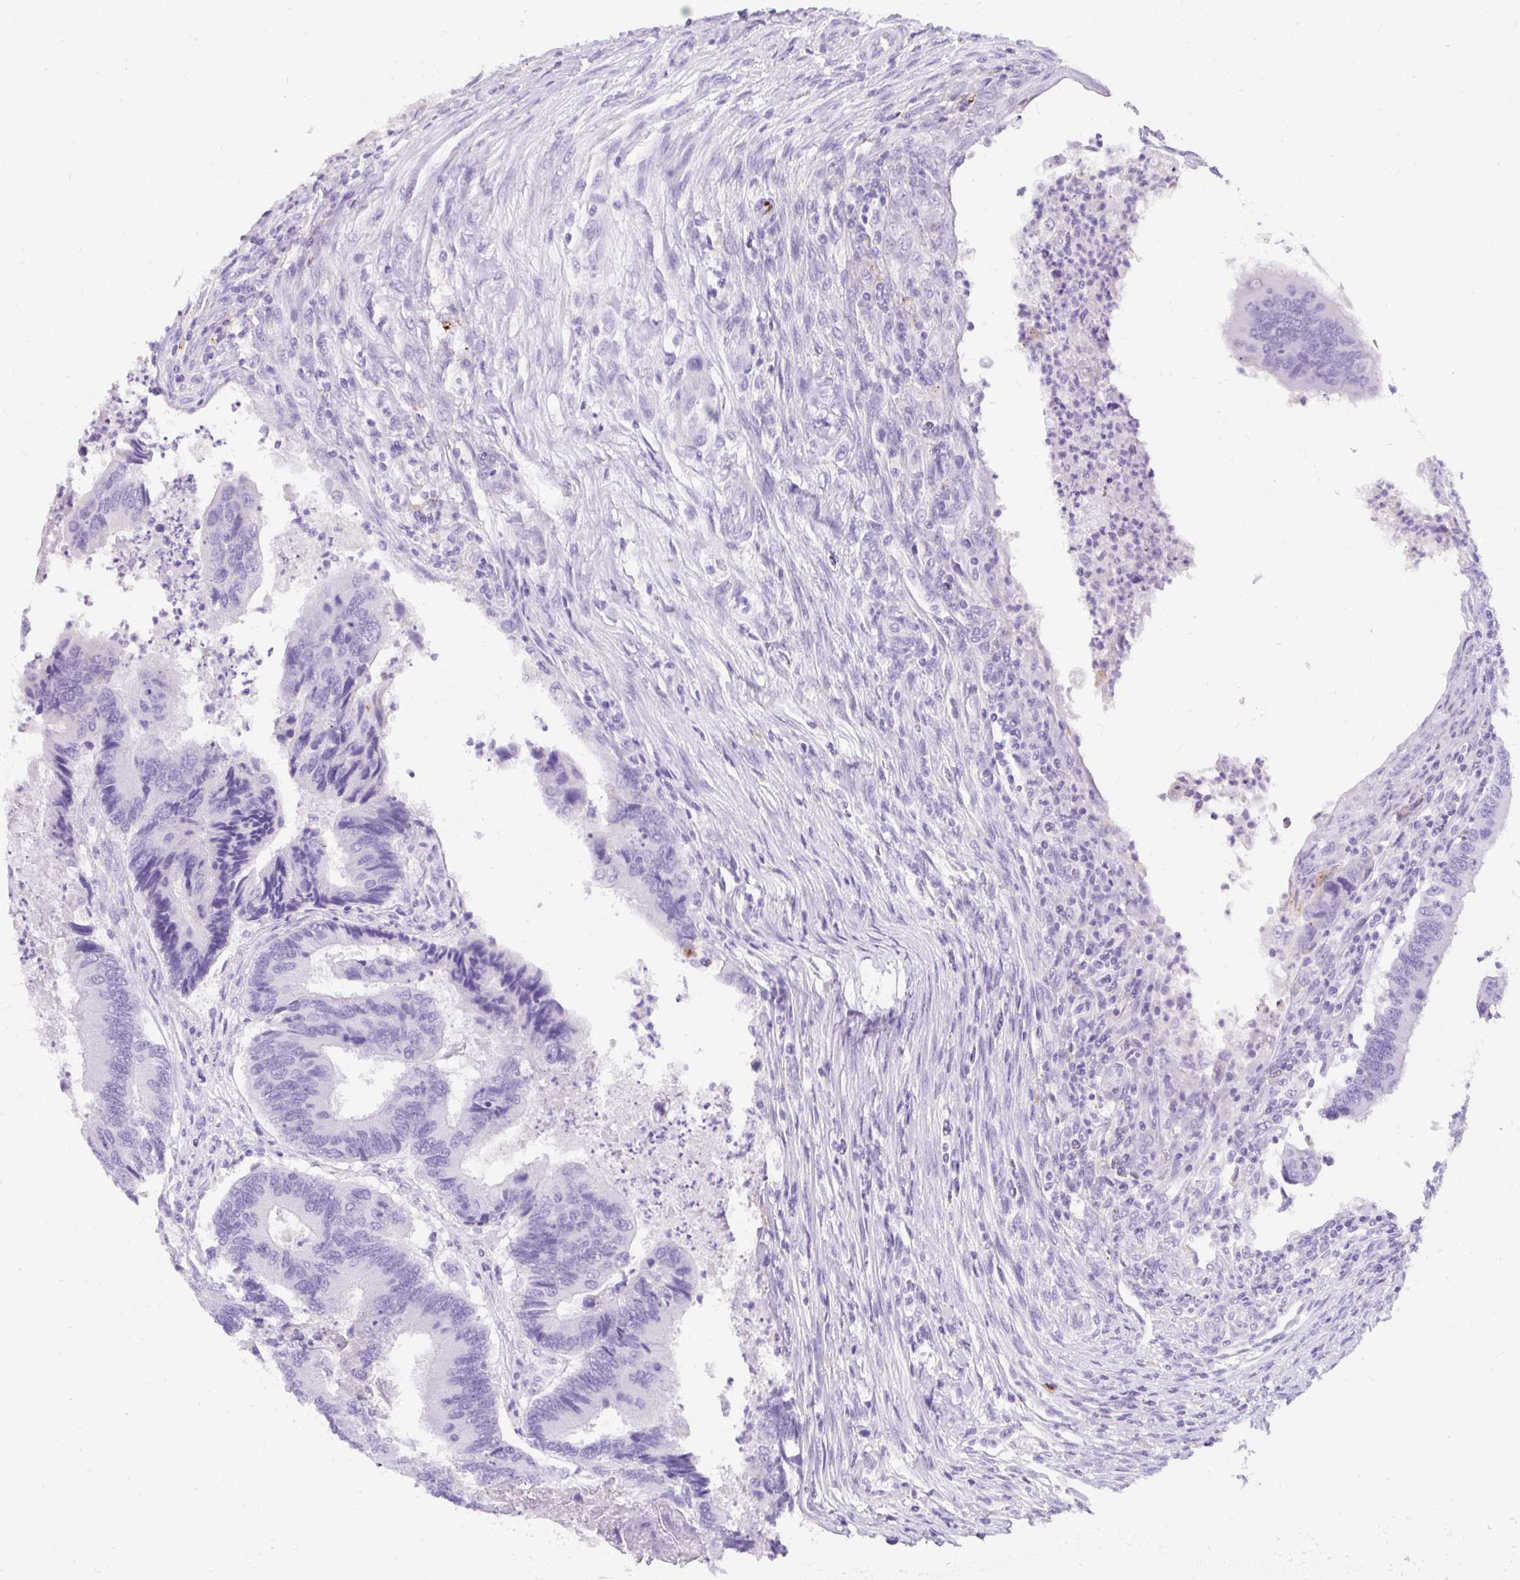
{"staining": {"intensity": "negative", "quantity": "none", "location": "none"}, "tissue": "colorectal cancer", "cell_type": "Tumor cells", "image_type": "cancer", "snomed": [{"axis": "morphology", "description": "Adenocarcinoma, NOS"}, {"axis": "topography", "description": "Colon"}], "caption": "High power microscopy histopathology image of an immunohistochemistry (IHC) micrograph of colorectal cancer (adenocarcinoma), revealing no significant staining in tumor cells. (DAB immunohistochemistry (IHC) with hematoxylin counter stain).", "gene": "APOC4-APOC2", "patient": {"sex": "female", "age": 67}}